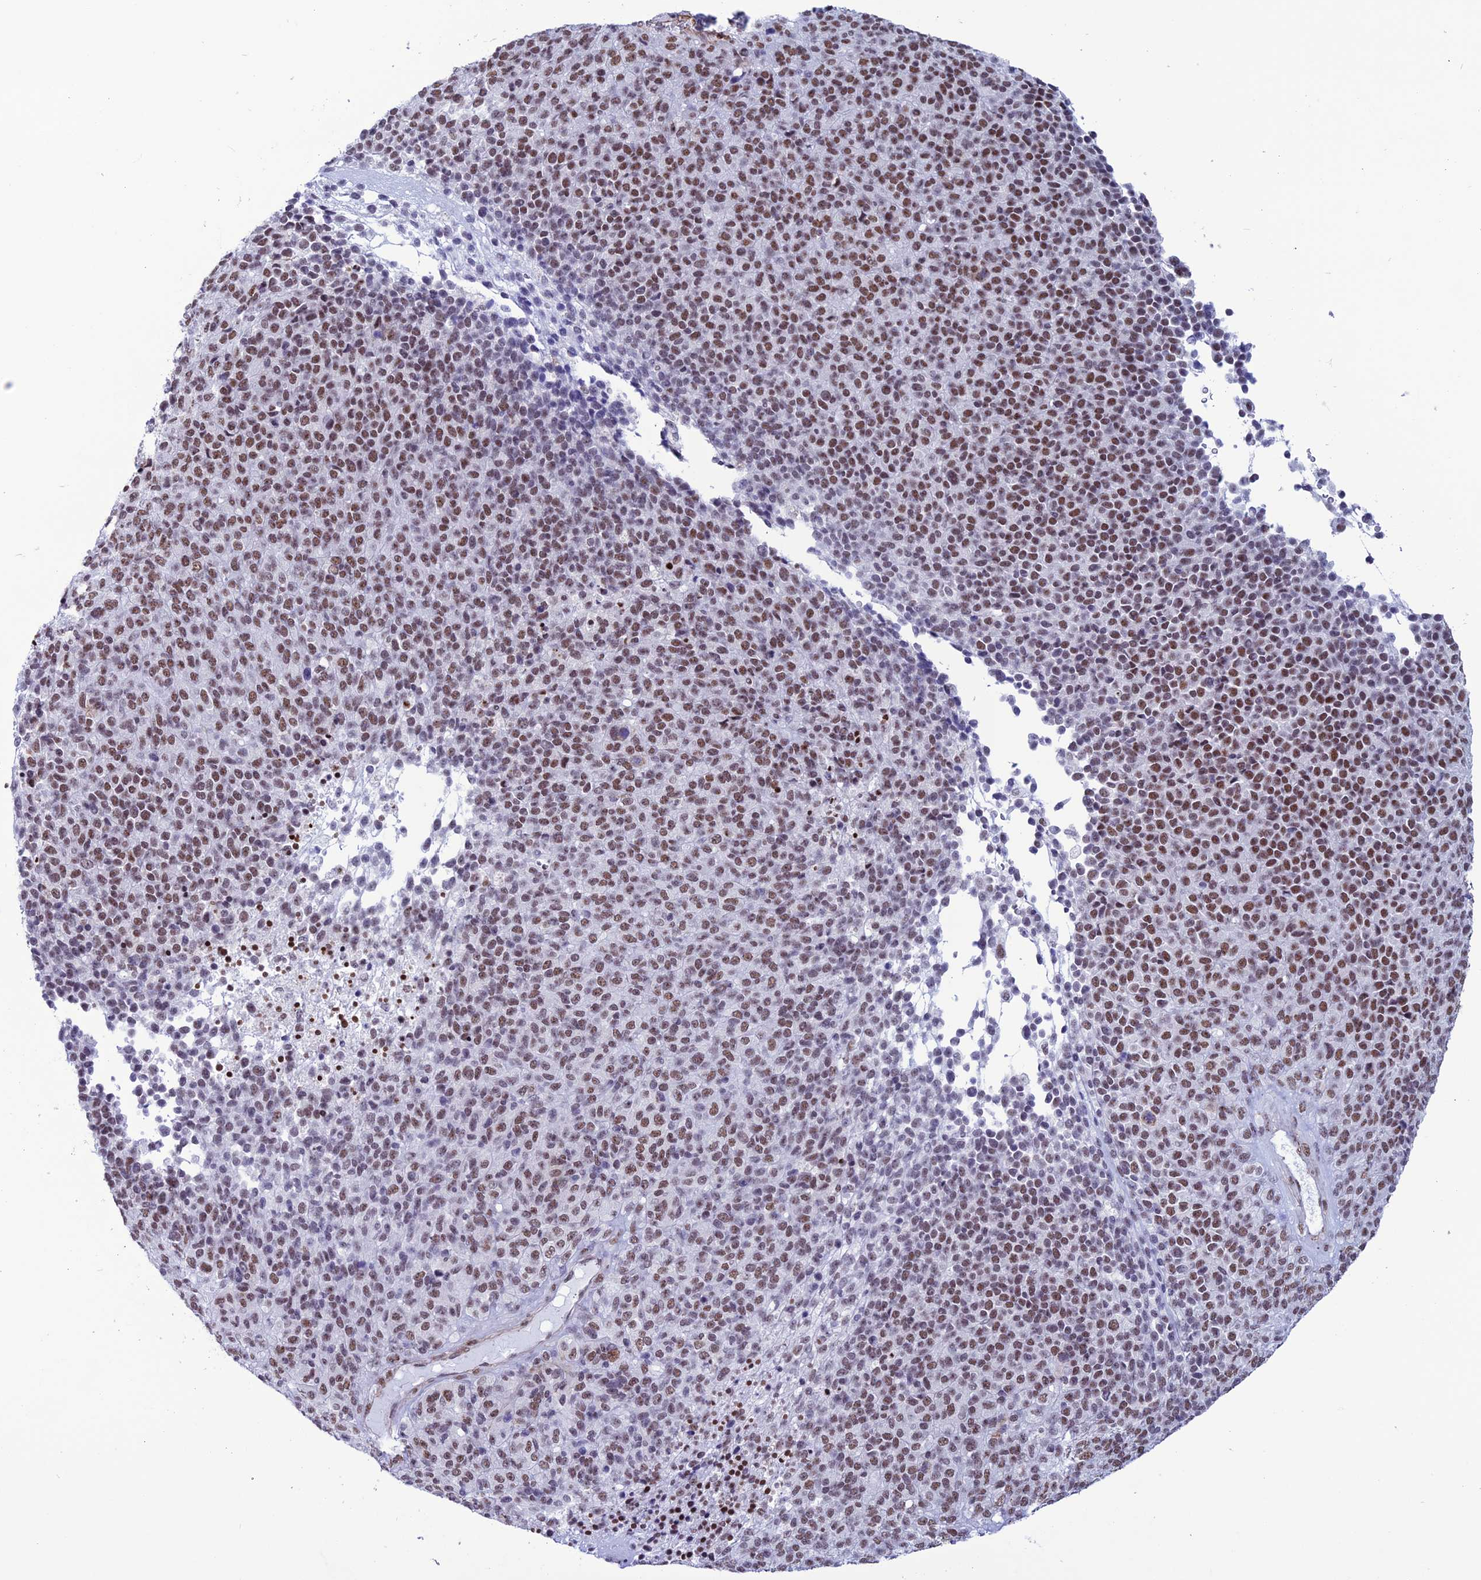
{"staining": {"intensity": "moderate", "quantity": ">75%", "location": "nuclear"}, "tissue": "melanoma", "cell_type": "Tumor cells", "image_type": "cancer", "snomed": [{"axis": "morphology", "description": "Malignant melanoma, Metastatic site"}, {"axis": "topography", "description": "Brain"}], "caption": "About >75% of tumor cells in human malignant melanoma (metastatic site) show moderate nuclear protein expression as visualized by brown immunohistochemical staining.", "gene": "U2AF1", "patient": {"sex": "female", "age": 56}}